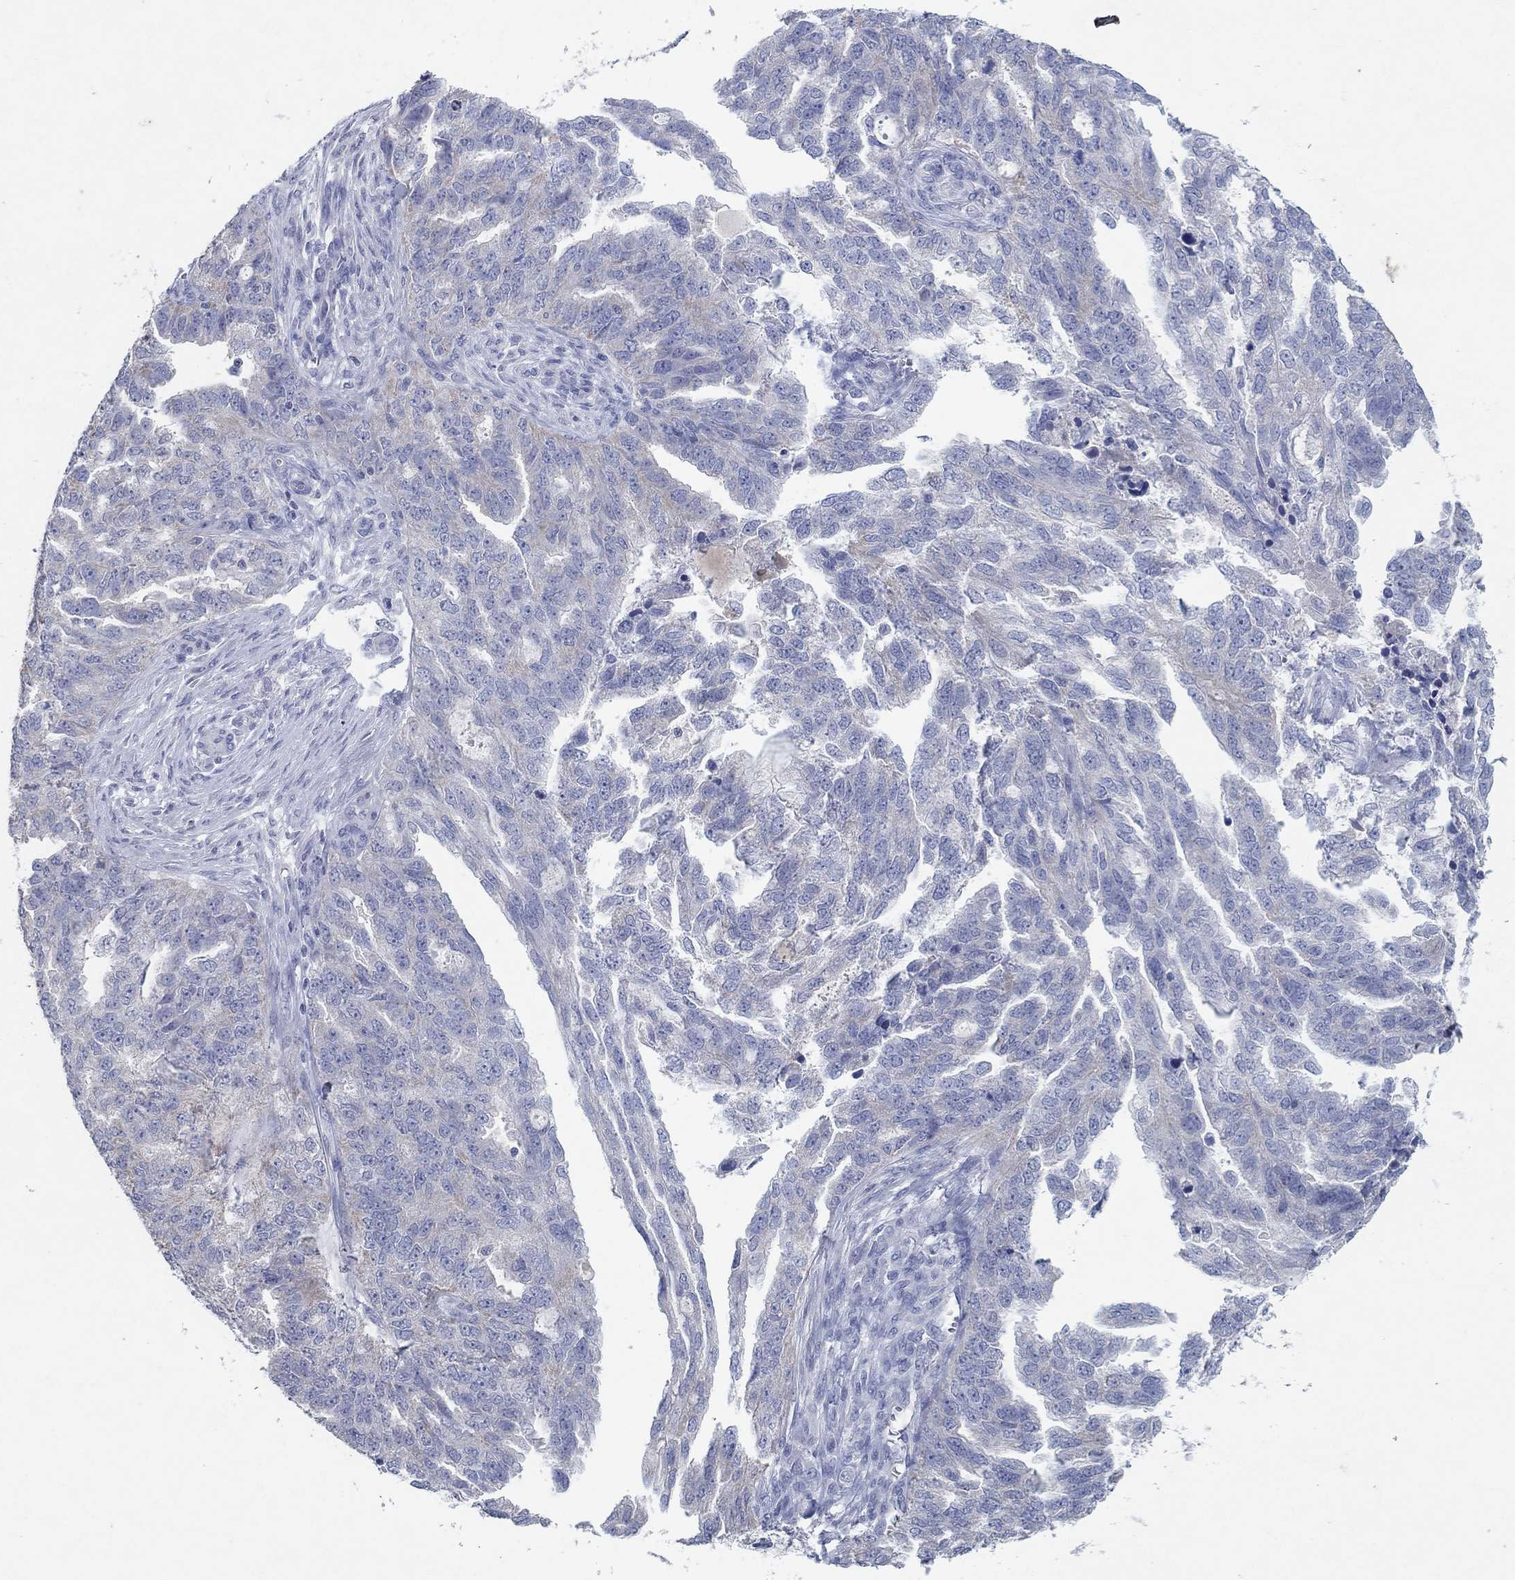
{"staining": {"intensity": "negative", "quantity": "none", "location": "none"}, "tissue": "ovarian cancer", "cell_type": "Tumor cells", "image_type": "cancer", "snomed": [{"axis": "morphology", "description": "Cystadenocarcinoma, serous, NOS"}, {"axis": "topography", "description": "Ovary"}], "caption": "Image shows no protein expression in tumor cells of ovarian serous cystadenocarcinoma tissue. (DAB immunohistochemistry, high magnification).", "gene": "KRT40", "patient": {"sex": "female", "age": 51}}